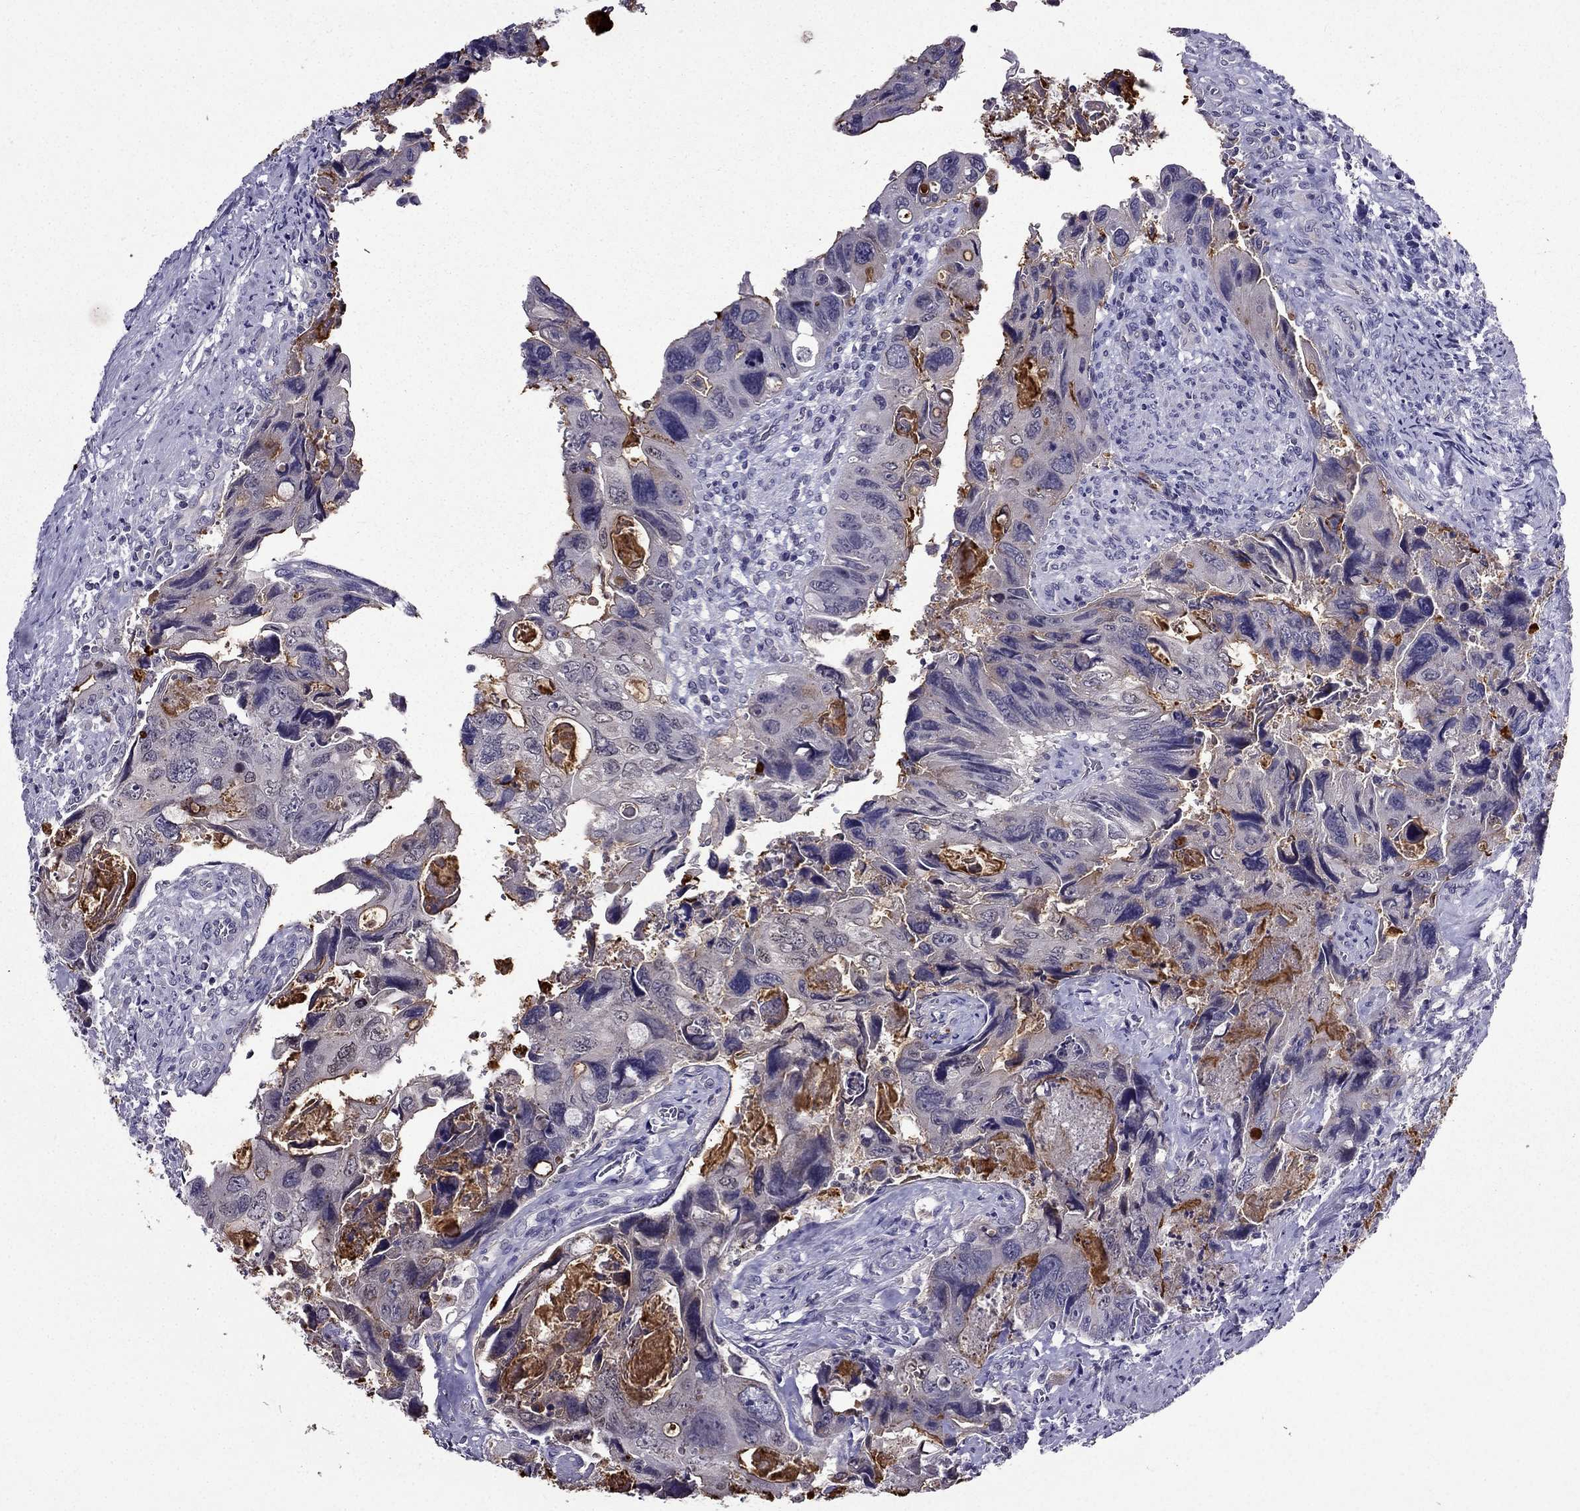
{"staining": {"intensity": "moderate", "quantity": "<25%", "location": "cytoplasmic/membranous"}, "tissue": "colorectal cancer", "cell_type": "Tumor cells", "image_type": "cancer", "snomed": [{"axis": "morphology", "description": "Adenocarcinoma, NOS"}, {"axis": "topography", "description": "Rectum"}], "caption": "The micrograph exhibits immunohistochemical staining of colorectal adenocarcinoma. There is moderate cytoplasmic/membranous staining is seen in approximately <25% of tumor cells.", "gene": "DUSP15", "patient": {"sex": "male", "age": 62}}